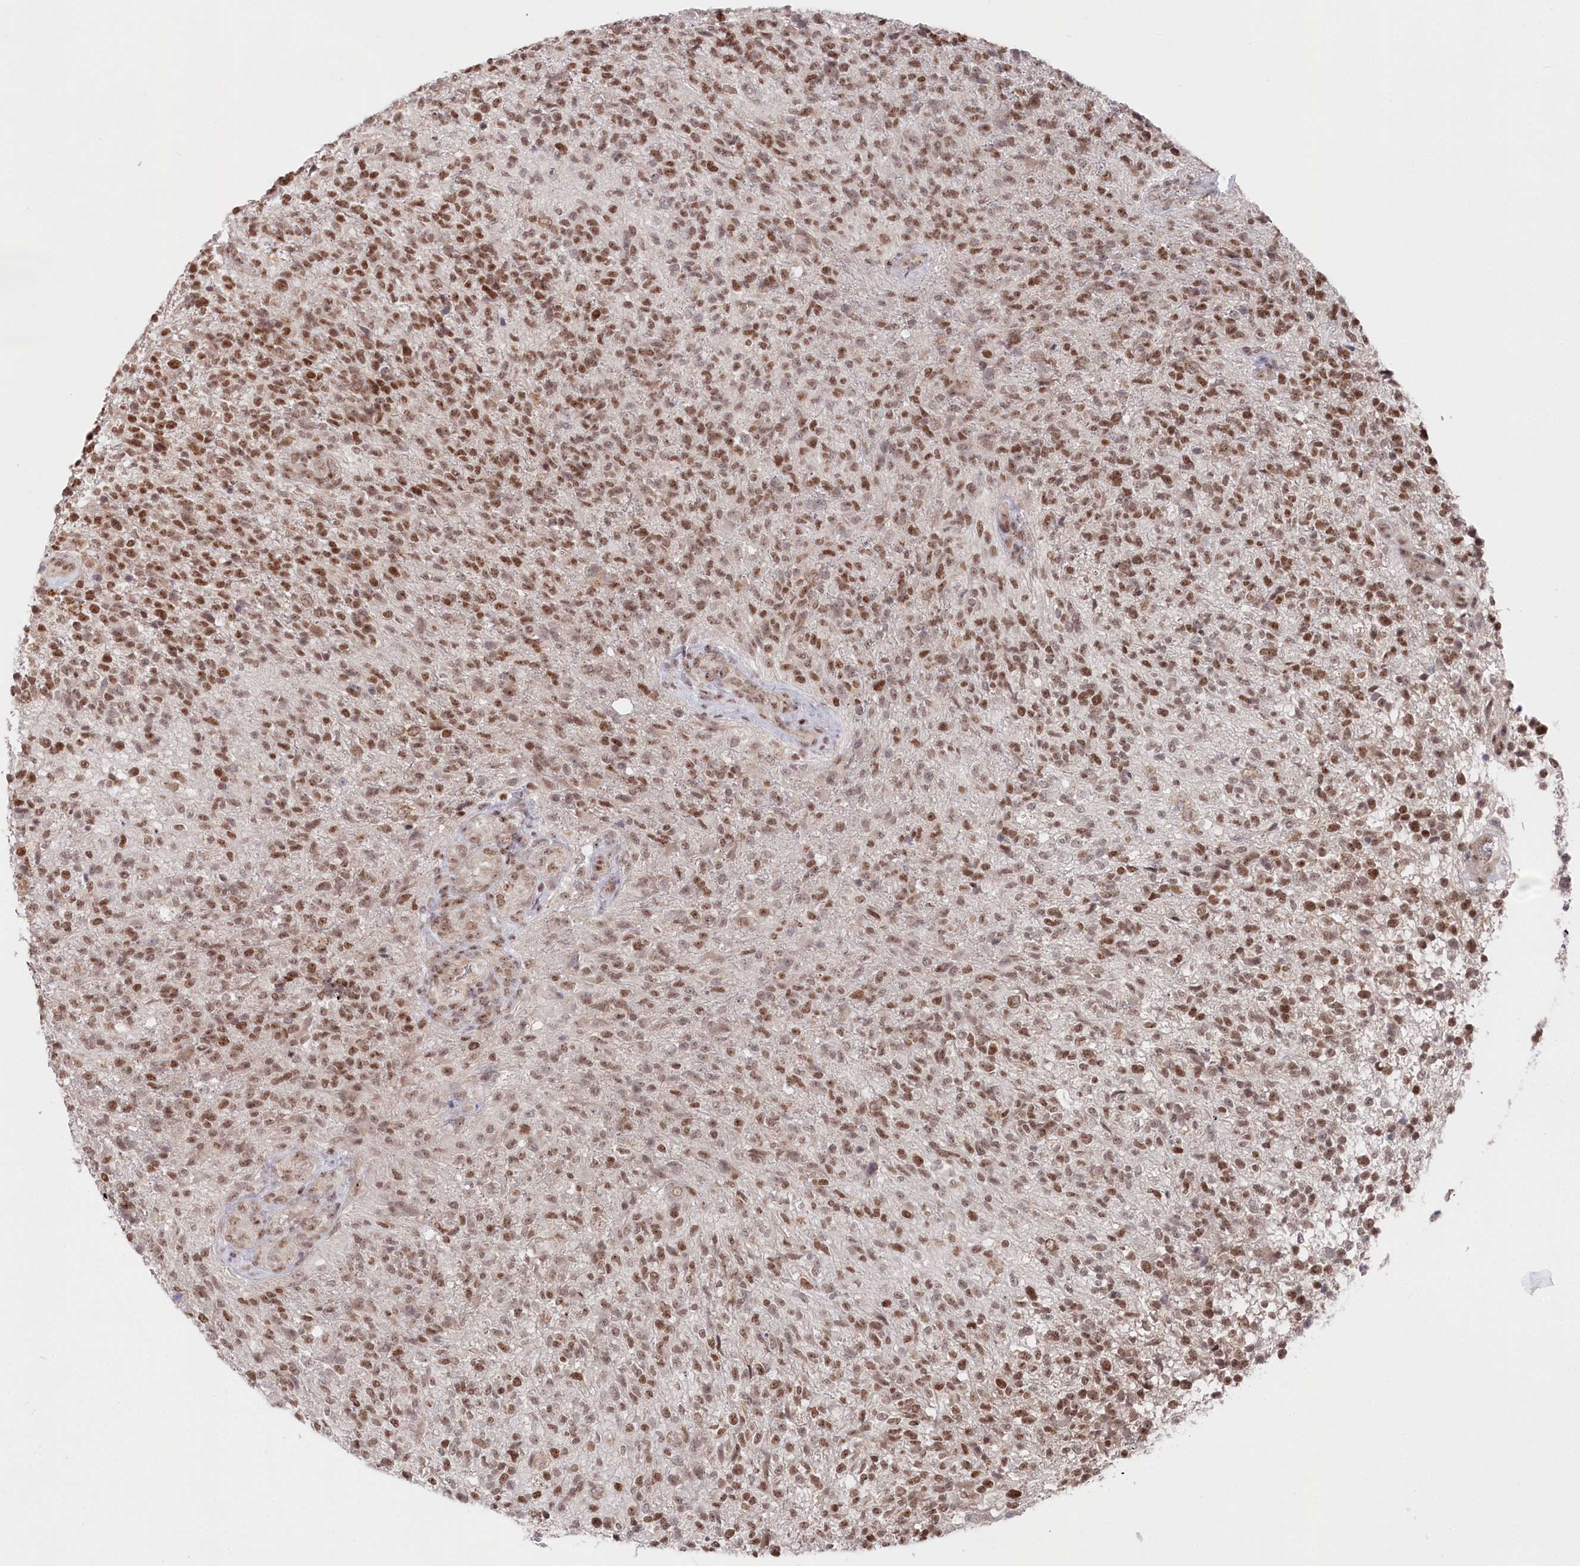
{"staining": {"intensity": "moderate", "quantity": ">75%", "location": "nuclear"}, "tissue": "glioma", "cell_type": "Tumor cells", "image_type": "cancer", "snomed": [{"axis": "morphology", "description": "Glioma, malignant, High grade"}, {"axis": "topography", "description": "Brain"}], "caption": "Immunohistochemistry of glioma reveals medium levels of moderate nuclear positivity in approximately >75% of tumor cells. (DAB = brown stain, brightfield microscopy at high magnification).", "gene": "CGGBP1", "patient": {"sex": "male", "age": 56}}